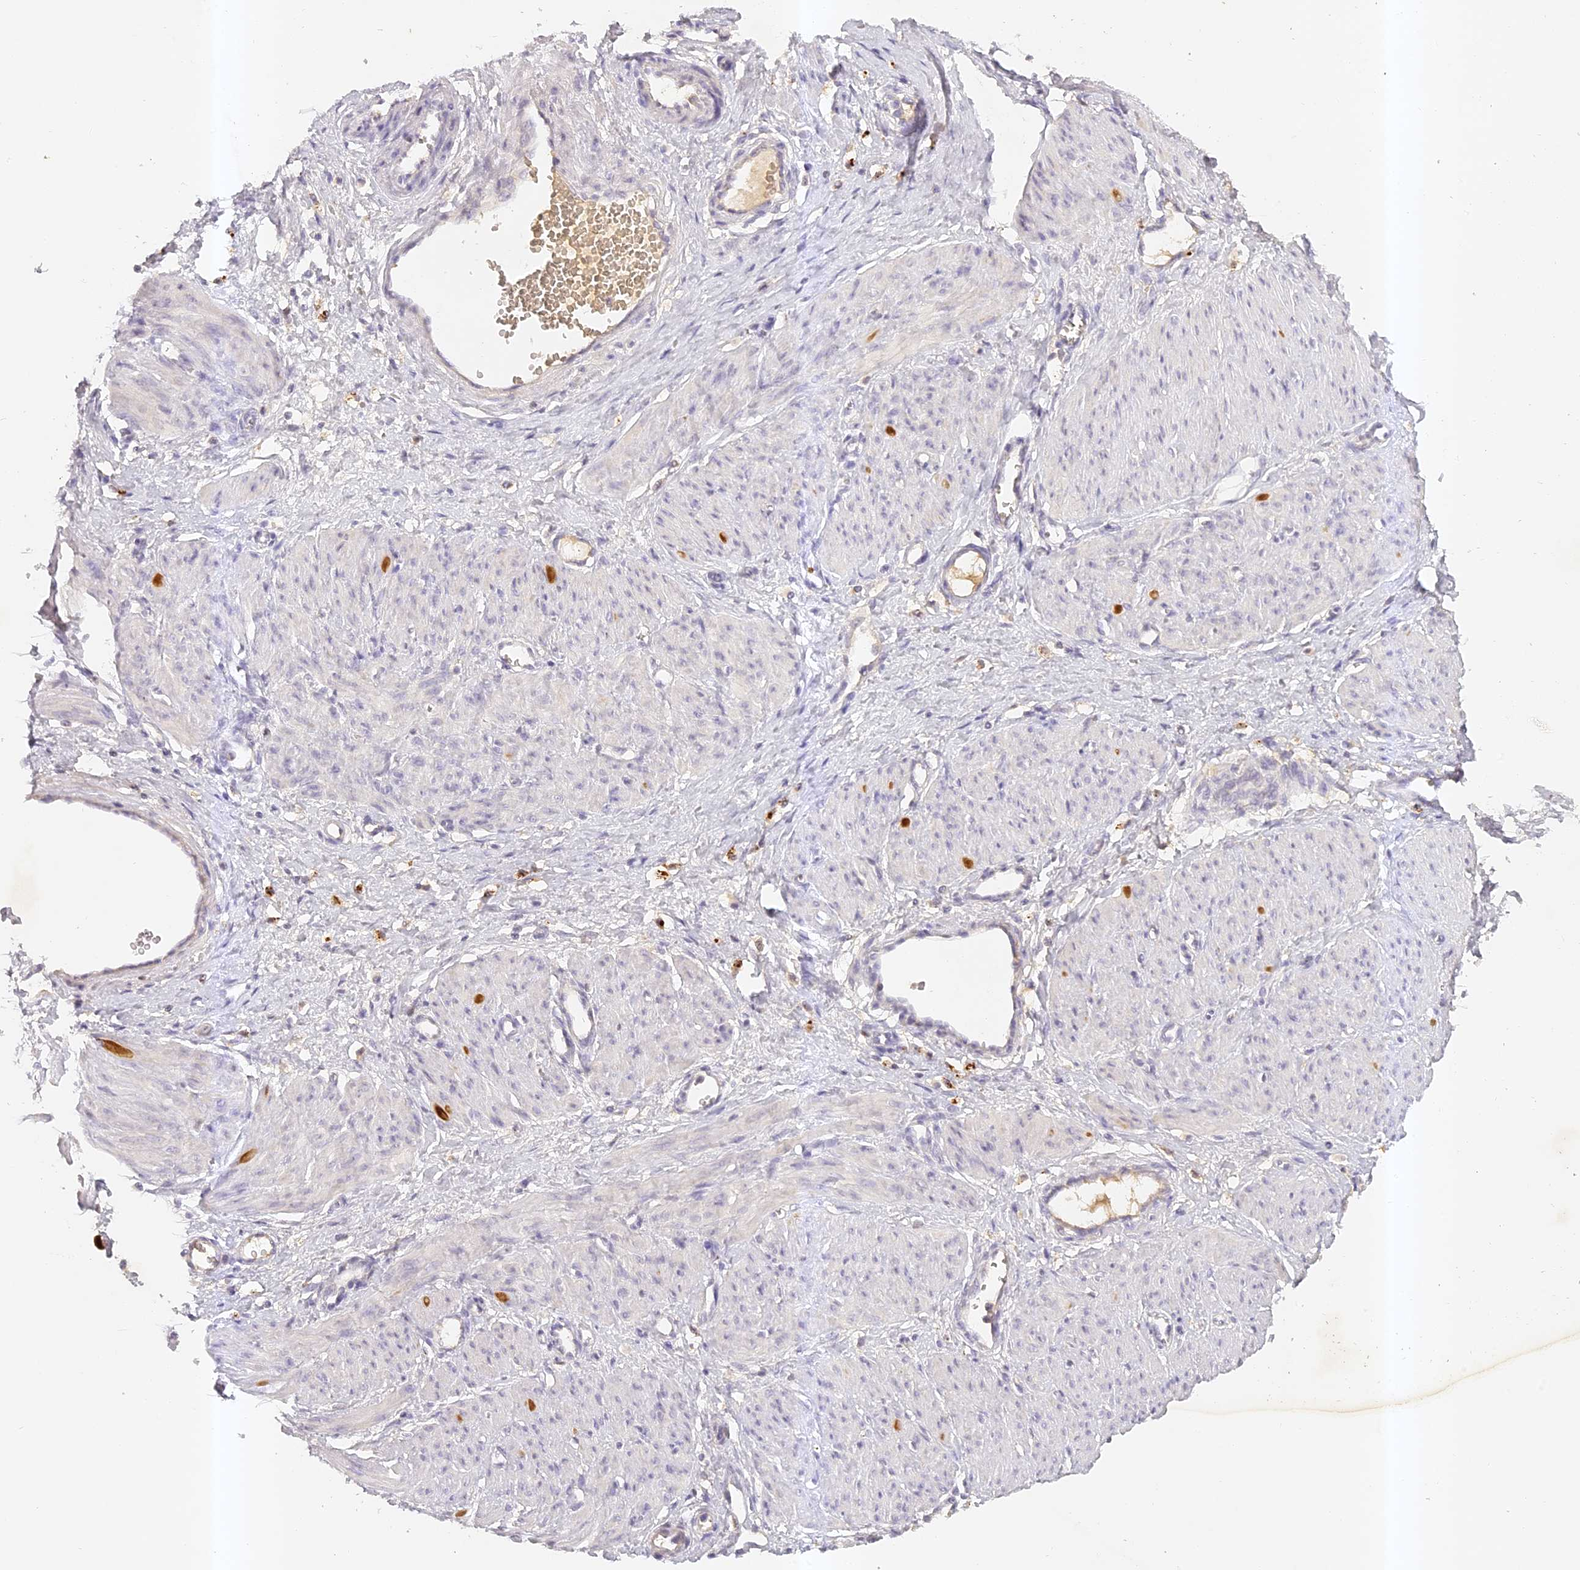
{"staining": {"intensity": "negative", "quantity": "none", "location": "none"}, "tissue": "smooth muscle", "cell_type": "Smooth muscle cells", "image_type": "normal", "snomed": [{"axis": "morphology", "description": "Normal tissue, NOS"}, {"axis": "topography", "description": "Endometrium"}], "caption": "Micrograph shows no significant protein positivity in smooth muscle cells of unremarkable smooth muscle. (DAB IHC, high magnification).", "gene": "ELL3", "patient": {"sex": "female", "age": 33}}